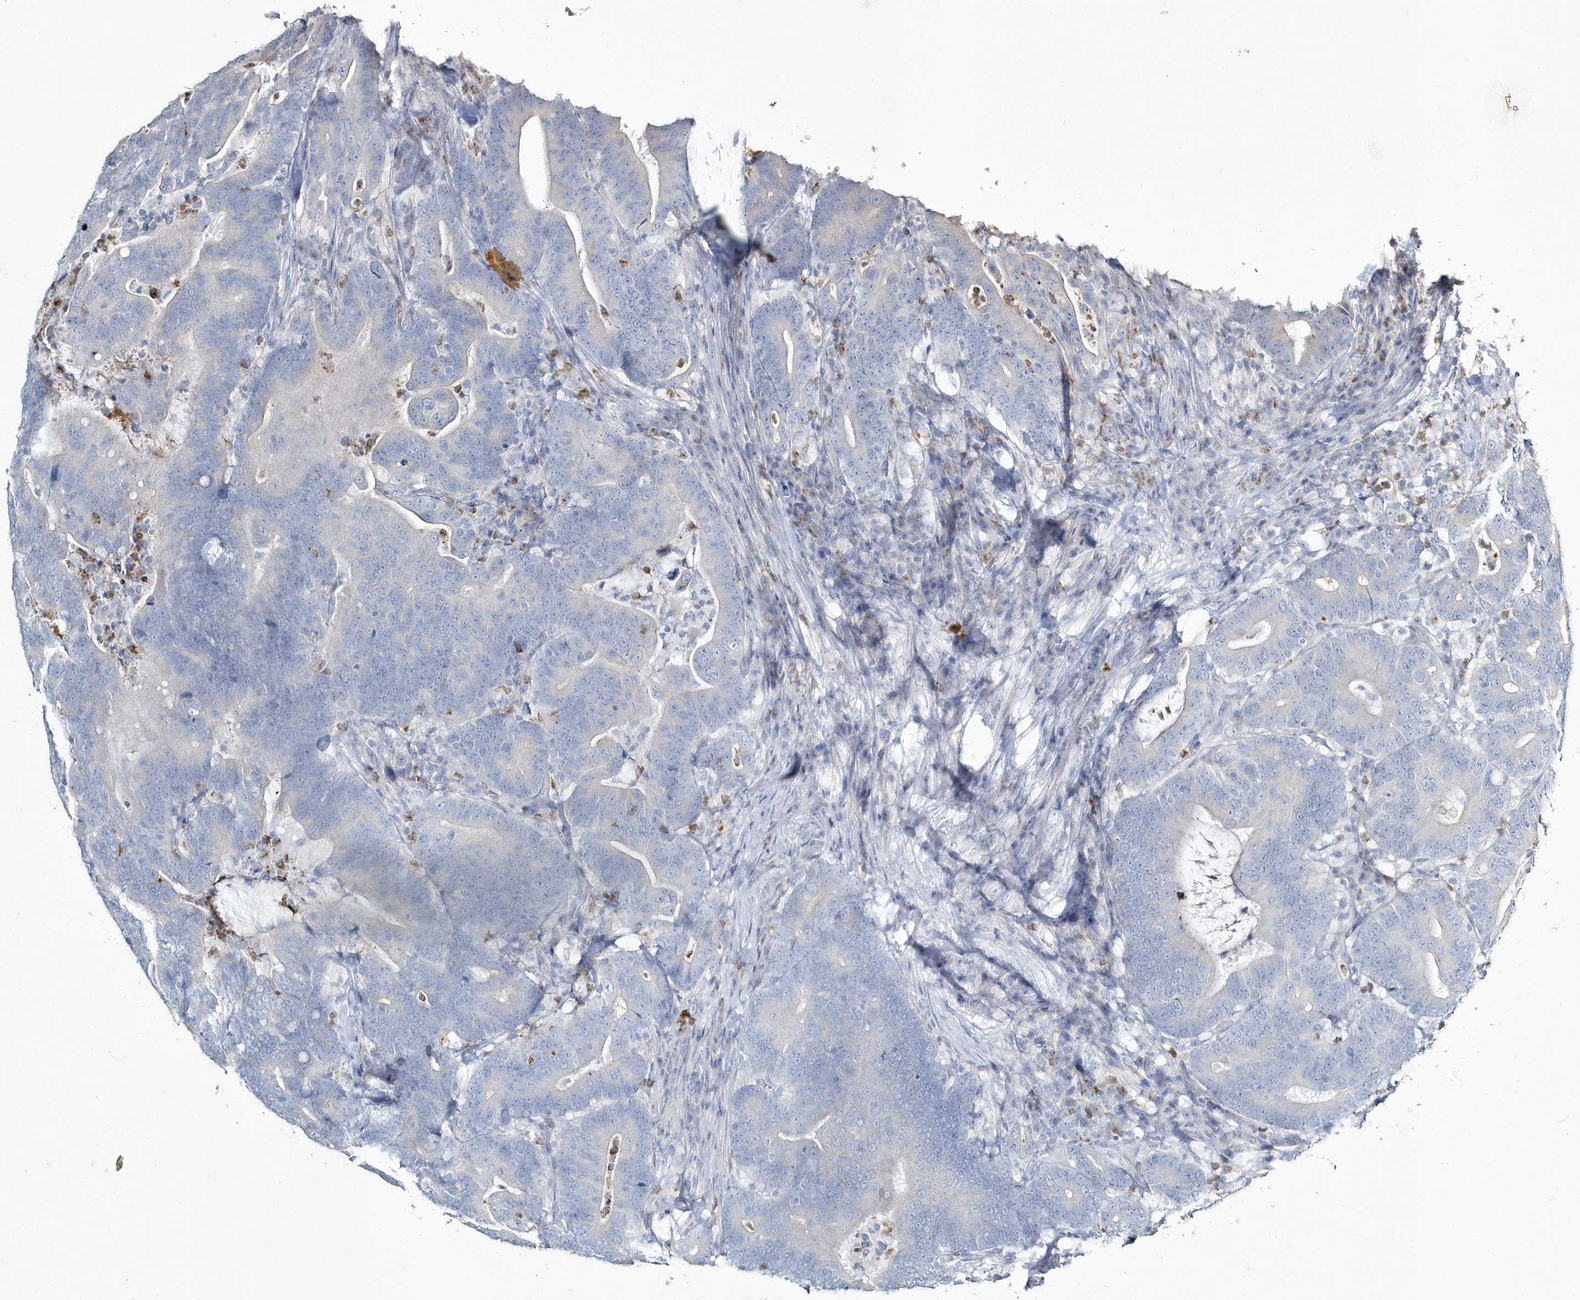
{"staining": {"intensity": "negative", "quantity": "none", "location": "none"}, "tissue": "colorectal cancer", "cell_type": "Tumor cells", "image_type": "cancer", "snomed": [{"axis": "morphology", "description": "Adenocarcinoma, NOS"}, {"axis": "topography", "description": "Colon"}], "caption": "Immunohistochemistry micrograph of neoplastic tissue: human colorectal adenocarcinoma stained with DAB (3,3'-diaminobenzidine) demonstrates no significant protein expression in tumor cells. Brightfield microscopy of immunohistochemistry stained with DAB (brown) and hematoxylin (blue), captured at high magnification.", "gene": "MYOT", "patient": {"sex": "female", "age": 66}}